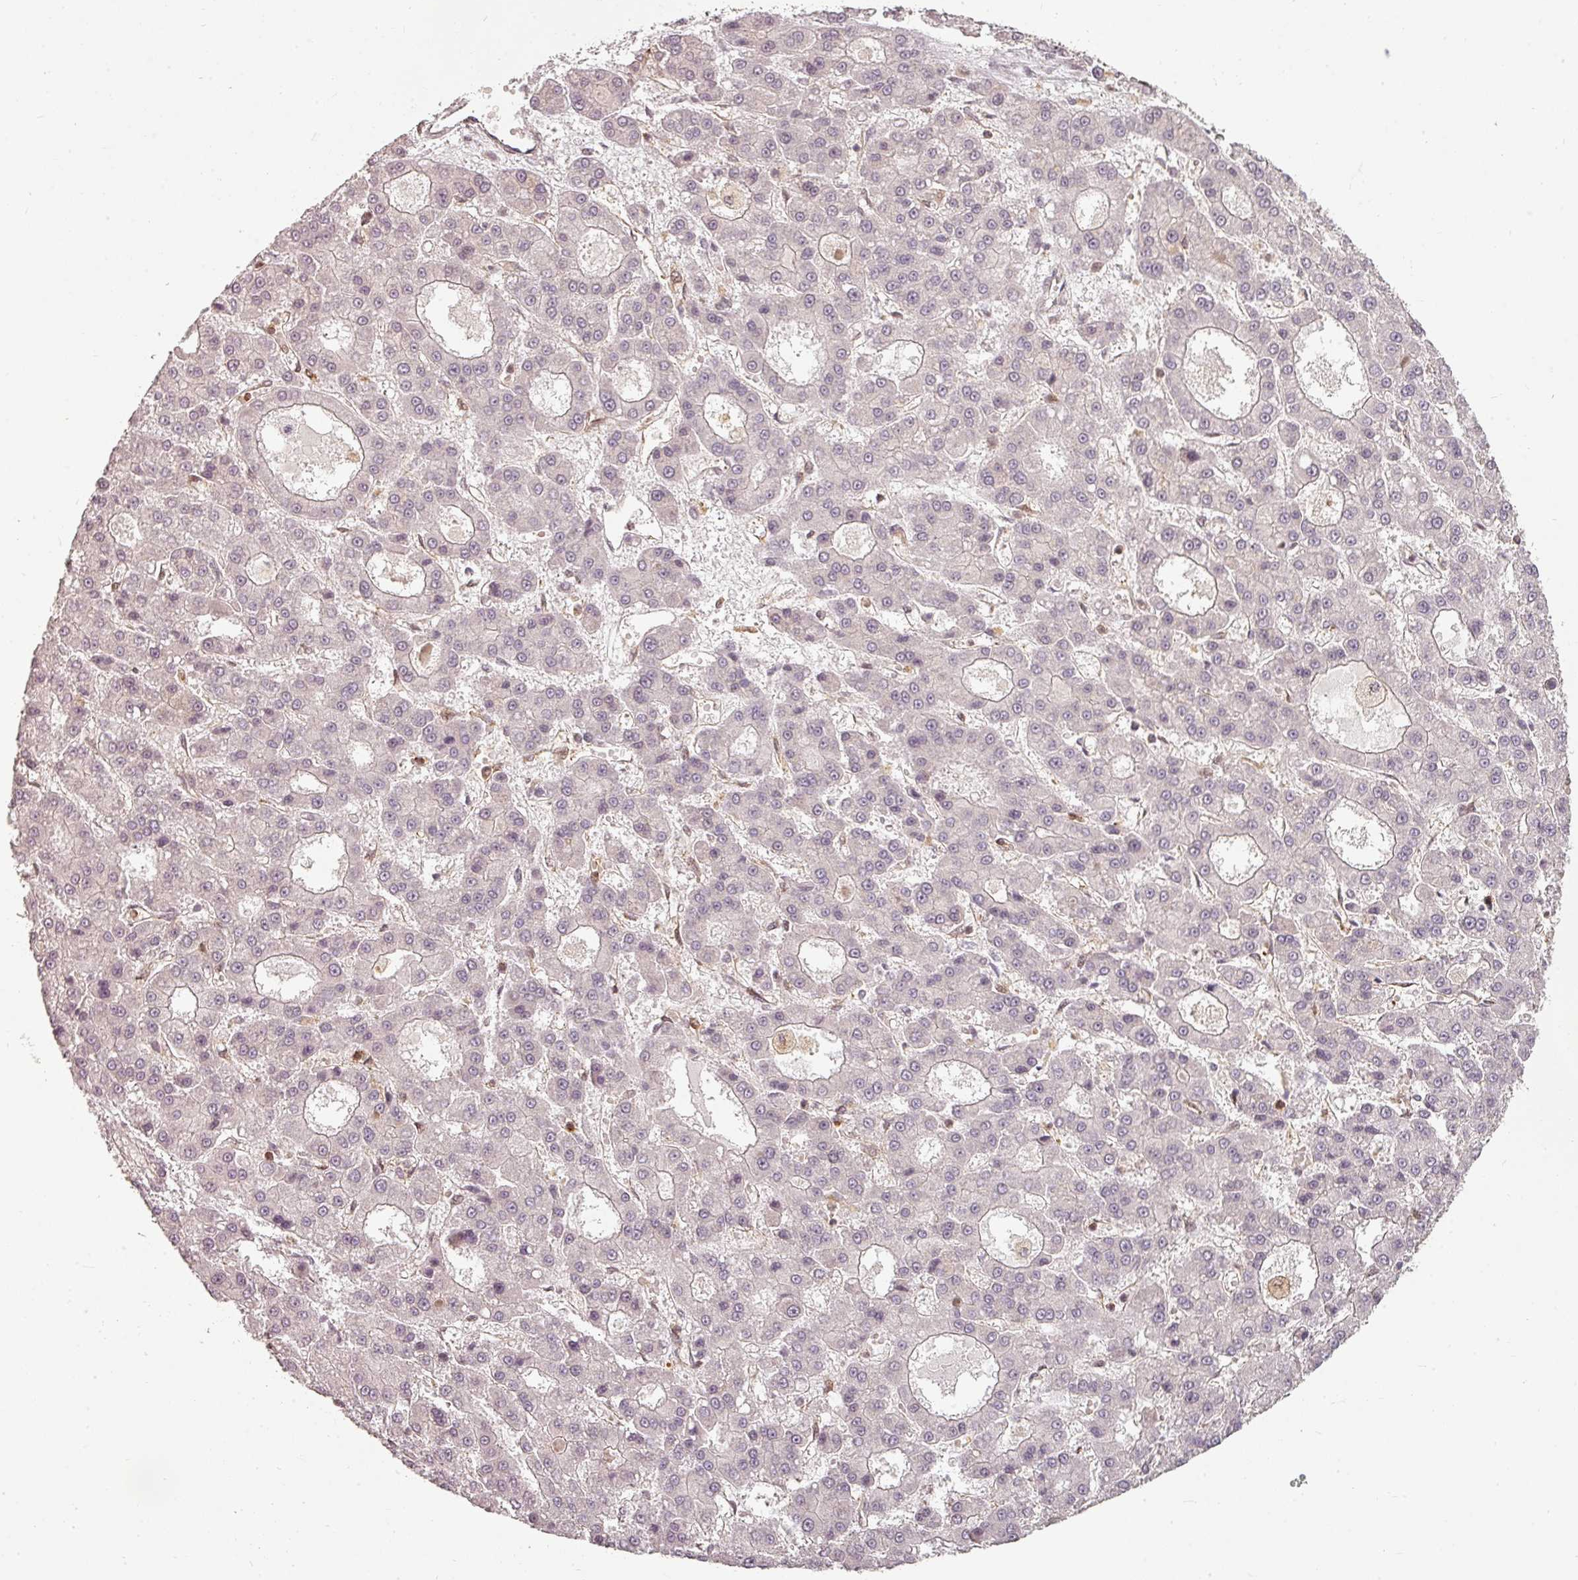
{"staining": {"intensity": "negative", "quantity": "none", "location": "none"}, "tissue": "liver cancer", "cell_type": "Tumor cells", "image_type": "cancer", "snomed": [{"axis": "morphology", "description": "Carcinoma, Hepatocellular, NOS"}, {"axis": "topography", "description": "Liver"}], "caption": "High magnification brightfield microscopy of liver hepatocellular carcinoma stained with DAB (3,3'-diaminobenzidine) (brown) and counterstained with hematoxylin (blue): tumor cells show no significant positivity. Brightfield microscopy of immunohistochemistry stained with DAB (3,3'-diaminobenzidine) (brown) and hematoxylin (blue), captured at high magnification.", "gene": "CLIC1", "patient": {"sex": "male", "age": 70}}